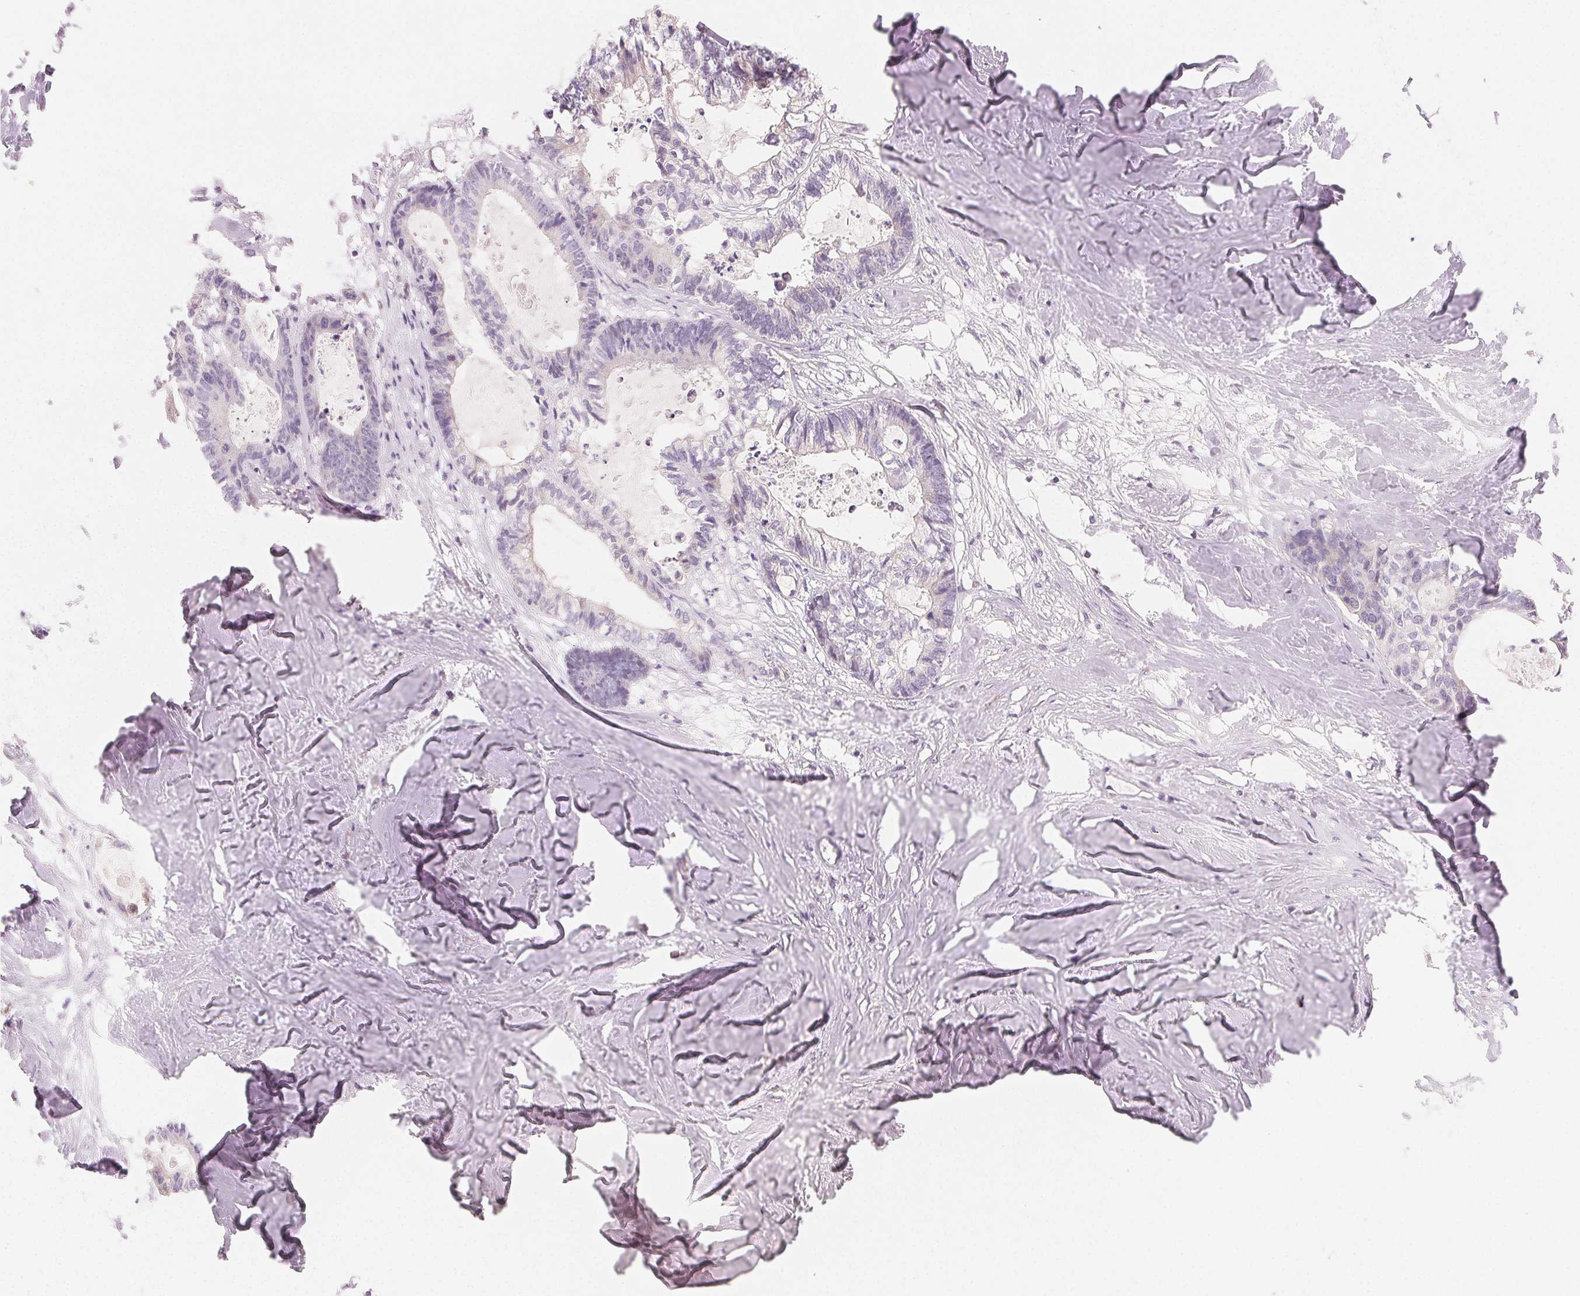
{"staining": {"intensity": "negative", "quantity": "none", "location": "none"}, "tissue": "colorectal cancer", "cell_type": "Tumor cells", "image_type": "cancer", "snomed": [{"axis": "morphology", "description": "Adenocarcinoma, NOS"}, {"axis": "topography", "description": "Colon"}, {"axis": "topography", "description": "Rectum"}], "caption": "This is an IHC micrograph of human colorectal cancer (adenocarcinoma). There is no expression in tumor cells.", "gene": "MYBL1", "patient": {"sex": "male", "age": 57}}